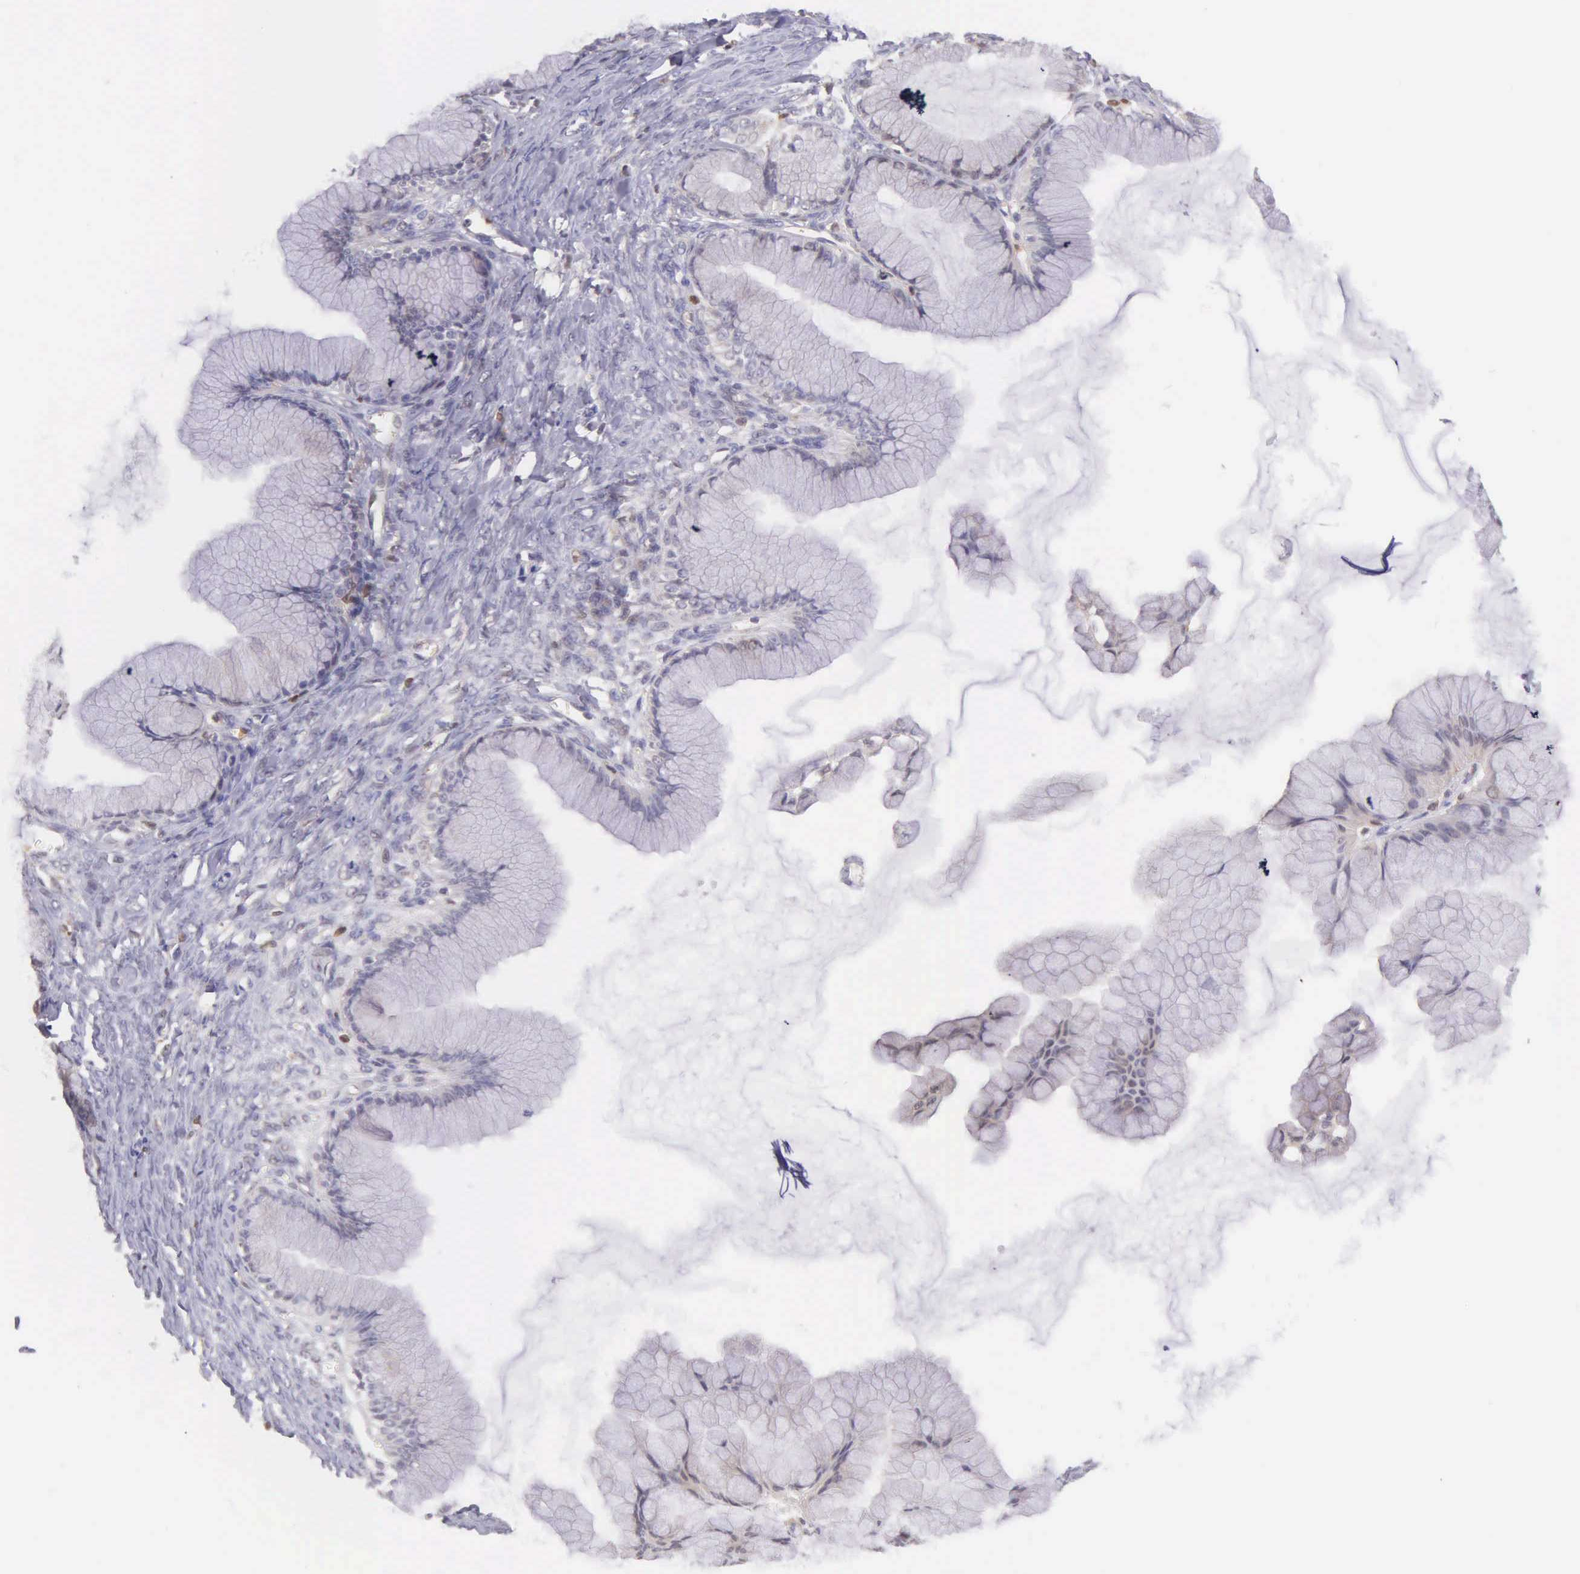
{"staining": {"intensity": "negative", "quantity": "none", "location": "none"}, "tissue": "ovarian cancer", "cell_type": "Tumor cells", "image_type": "cancer", "snomed": [{"axis": "morphology", "description": "Cystadenocarcinoma, mucinous, NOS"}, {"axis": "topography", "description": "Ovary"}], "caption": "The histopathology image shows no significant staining in tumor cells of ovarian mucinous cystadenocarcinoma. (Stains: DAB (3,3'-diaminobenzidine) immunohistochemistry with hematoxylin counter stain, Microscopy: brightfield microscopy at high magnification).", "gene": "BID", "patient": {"sex": "female", "age": 41}}